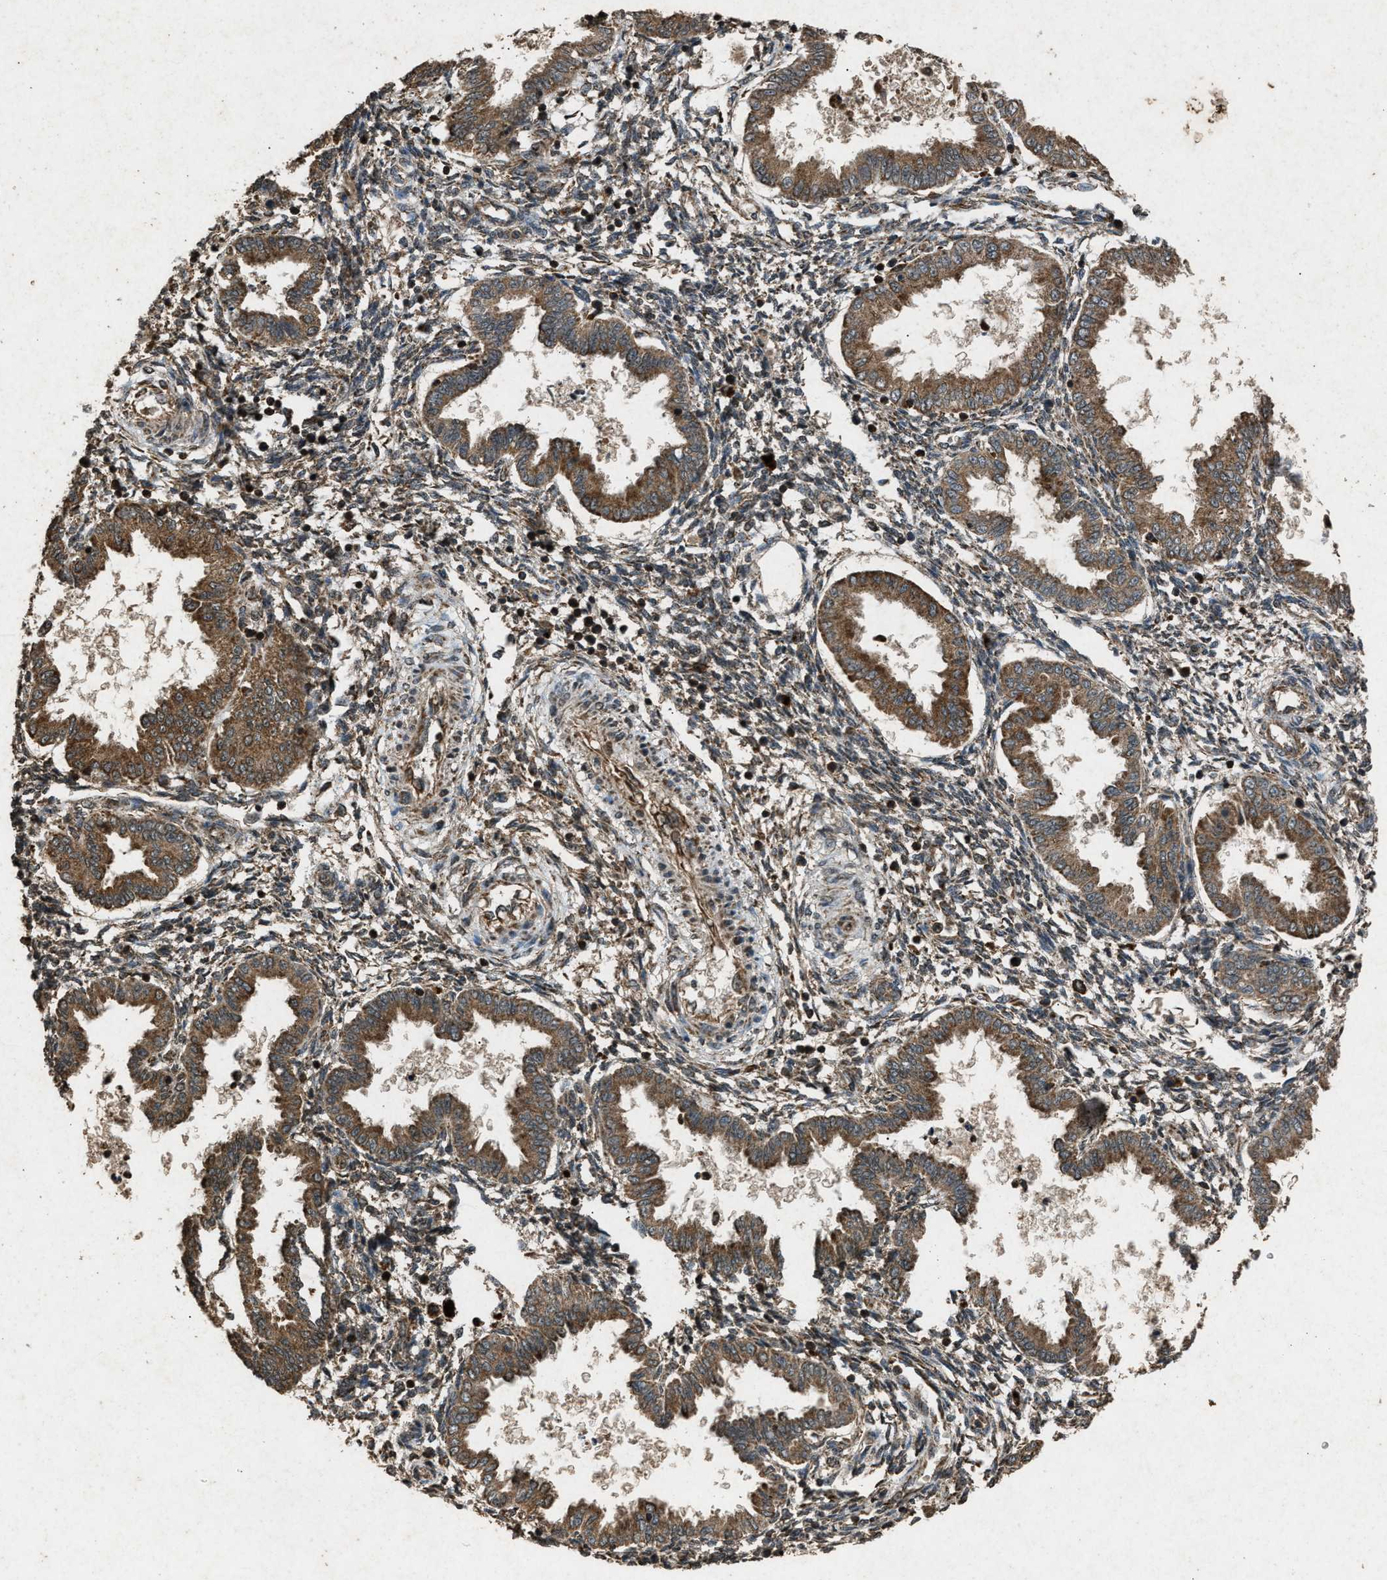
{"staining": {"intensity": "weak", "quantity": "<25%", "location": "cytoplasmic/membranous"}, "tissue": "endometrium", "cell_type": "Cells in endometrial stroma", "image_type": "normal", "snomed": [{"axis": "morphology", "description": "Normal tissue, NOS"}, {"axis": "topography", "description": "Endometrium"}], "caption": "DAB (3,3'-diaminobenzidine) immunohistochemical staining of unremarkable endometrium exhibits no significant staining in cells in endometrial stroma. (DAB (3,3'-diaminobenzidine) immunohistochemistry (IHC) visualized using brightfield microscopy, high magnification).", "gene": "OAS1", "patient": {"sex": "female", "age": 33}}